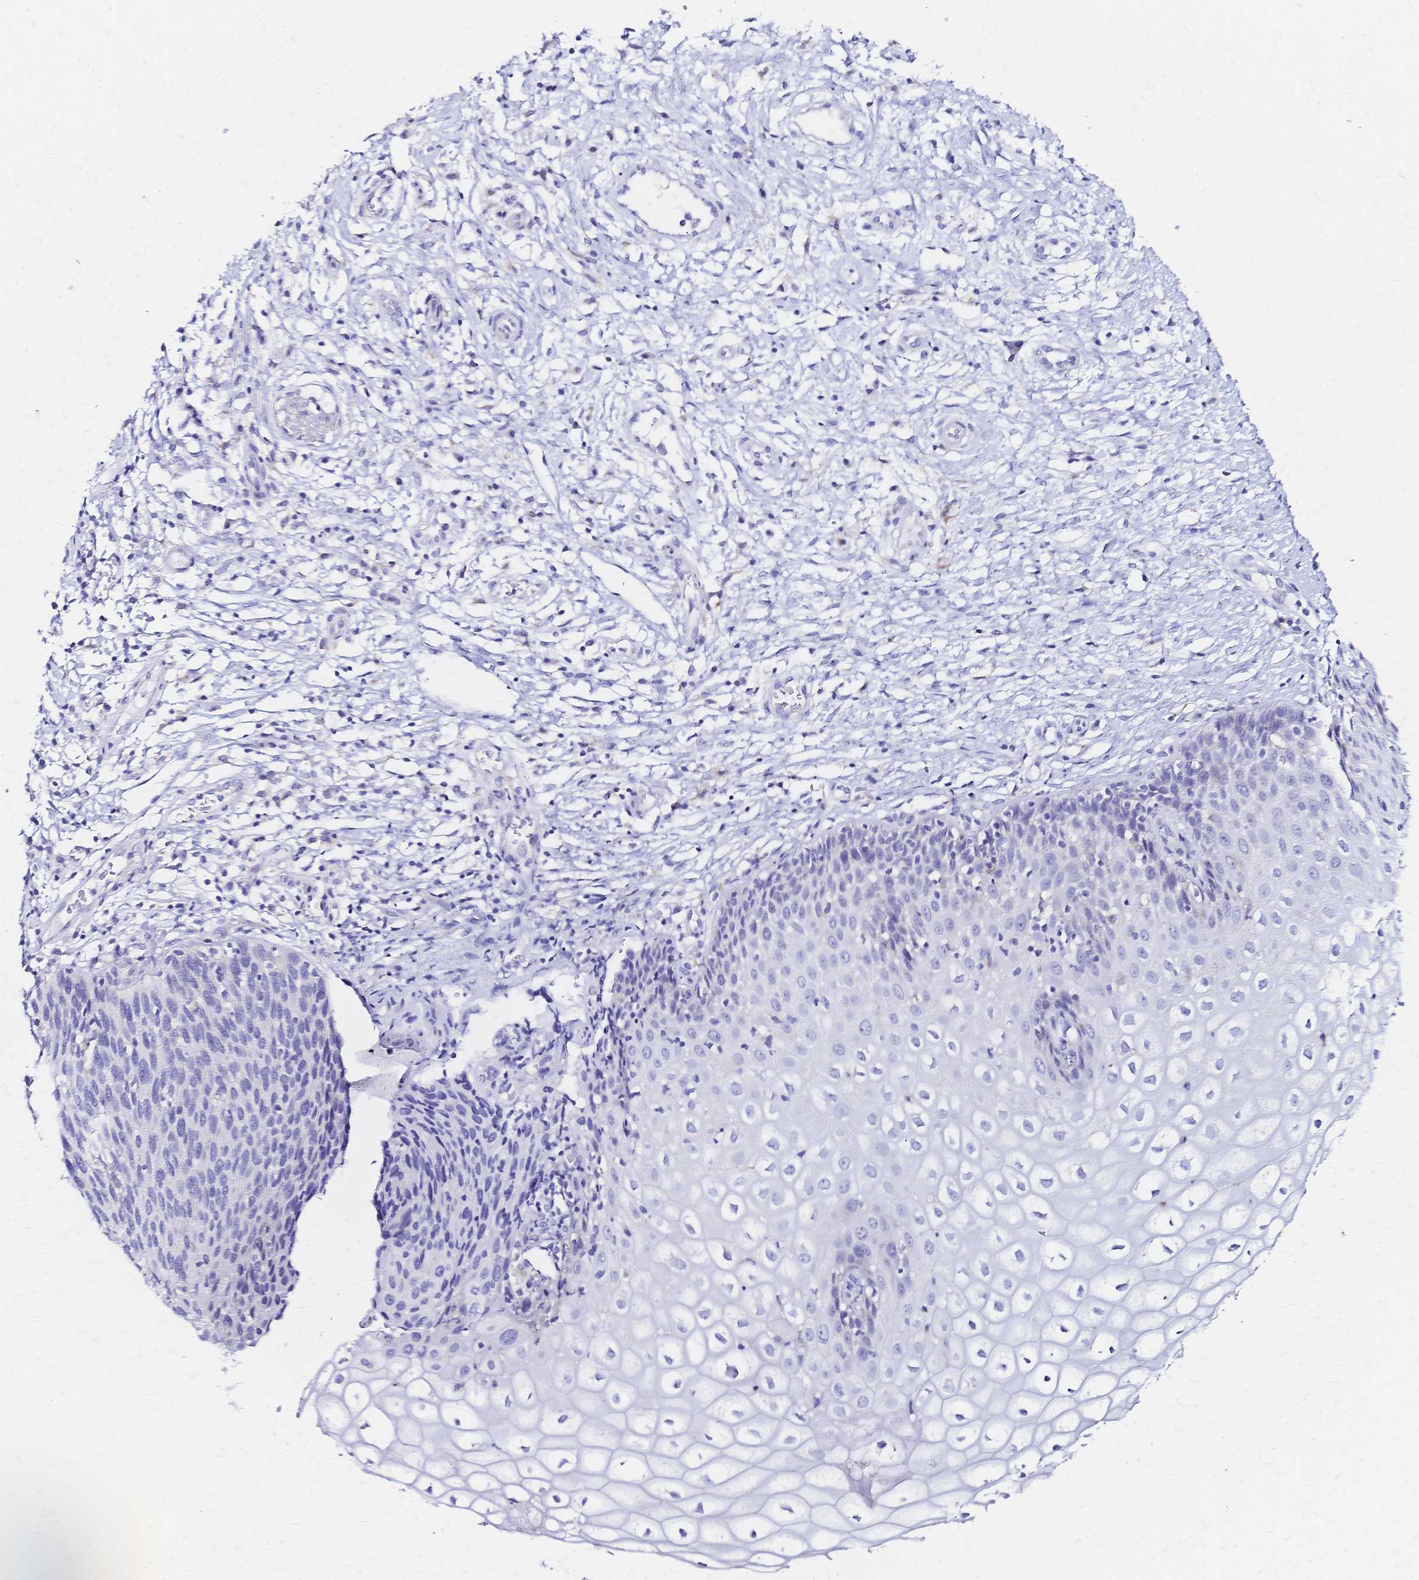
{"staining": {"intensity": "negative", "quantity": "none", "location": "none"}, "tissue": "cervix", "cell_type": "Glandular cells", "image_type": "normal", "snomed": [{"axis": "morphology", "description": "Normal tissue, NOS"}, {"axis": "topography", "description": "Cervix"}], "caption": "Protein analysis of normal cervix reveals no significant expression in glandular cells. (IHC, brightfield microscopy, high magnification).", "gene": "SLC5A1", "patient": {"sex": "female", "age": 36}}